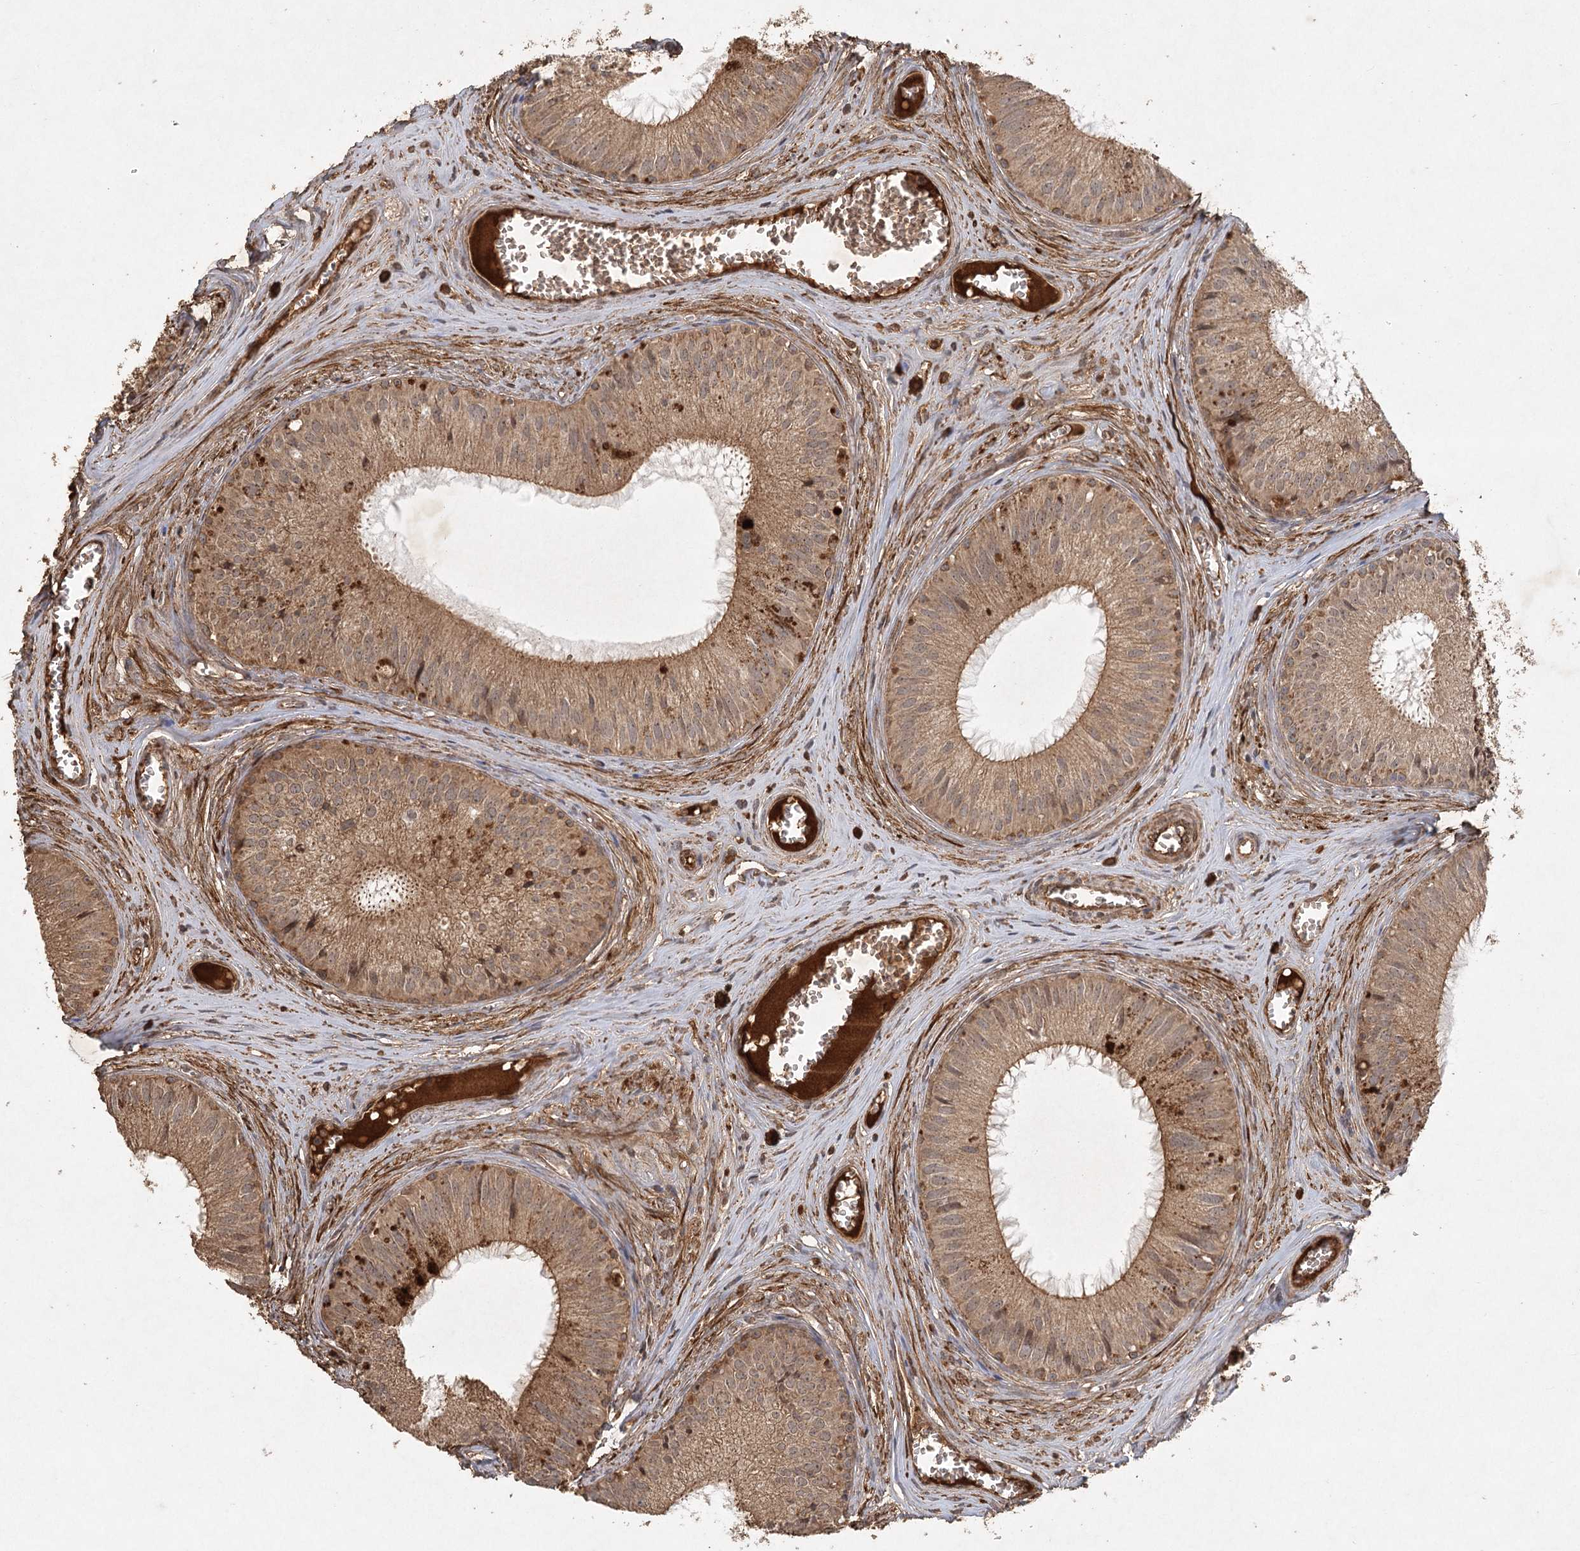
{"staining": {"intensity": "moderate", "quantity": ">75%", "location": "cytoplasmic/membranous"}, "tissue": "epididymis", "cell_type": "Glandular cells", "image_type": "normal", "snomed": [{"axis": "morphology", "description": "Normal tissue, NOS"}, {"axis": "topography", "description": "Epididymis"}], "caption": "Glandular cells display moderate cytoplasmic/membranous positivity in about >75% of cells in unremarkable epididymis.", "gene": "ARL13A", "patient": {"sex": "male", "age": 36}}